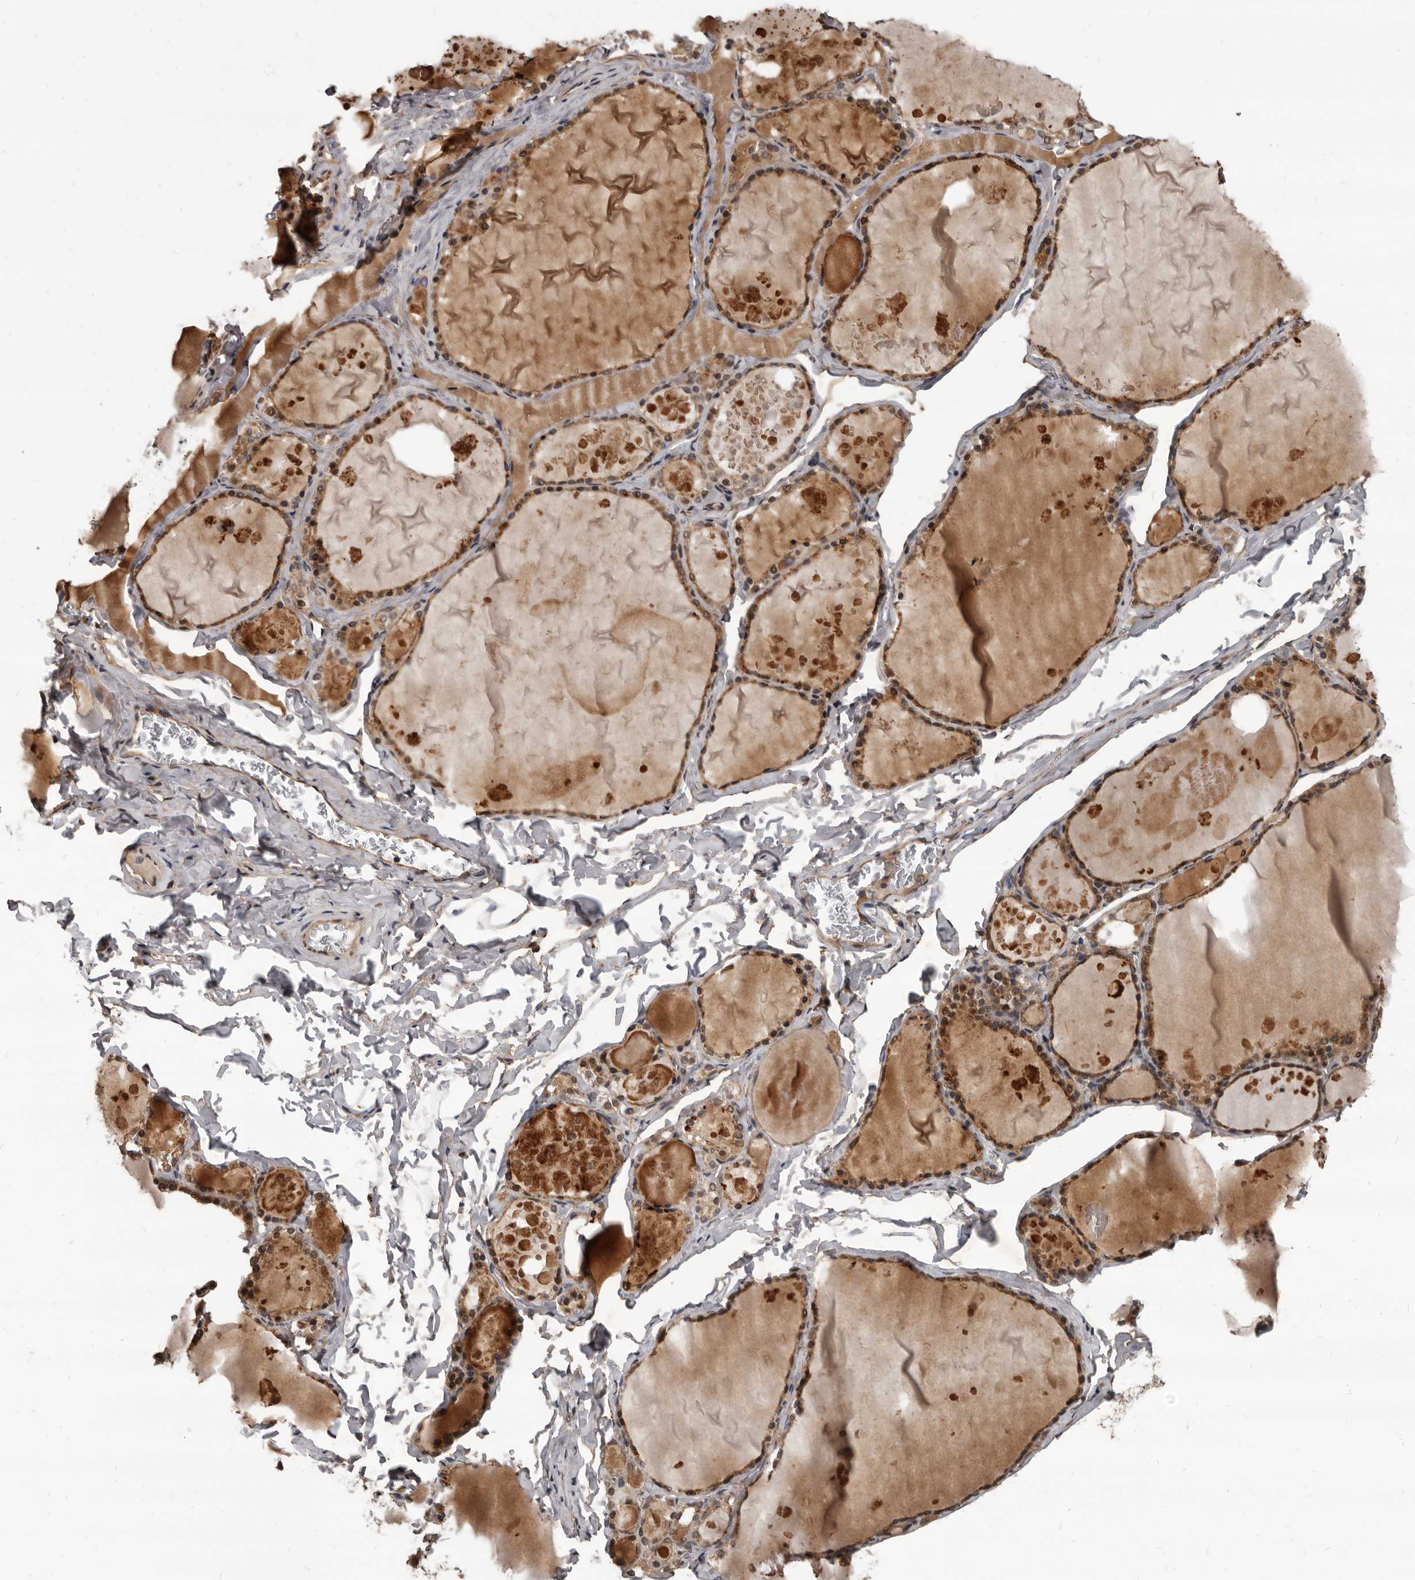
{"staining": {"intensity": "moderate", "quantity": ">75%", "location": "cytoplasmic/membranous"}, "tissue": "thyroid gland", "cell_type": "Glandular cells", "image_type": "normal", "snomed": [{"axis": "morphology", "description": "Normal tissue, NOS"}, {"axis": "topography", "description": "Thyroid gland"}], "caption": "Brown immunohistochemical staining in unremarkable thyroid gland demonstrates moderate cytoplasmic/membranous expression in about >75% of glandular cells.", "gene": "AHR", "patient": {"sex": "male", "age": 56}}